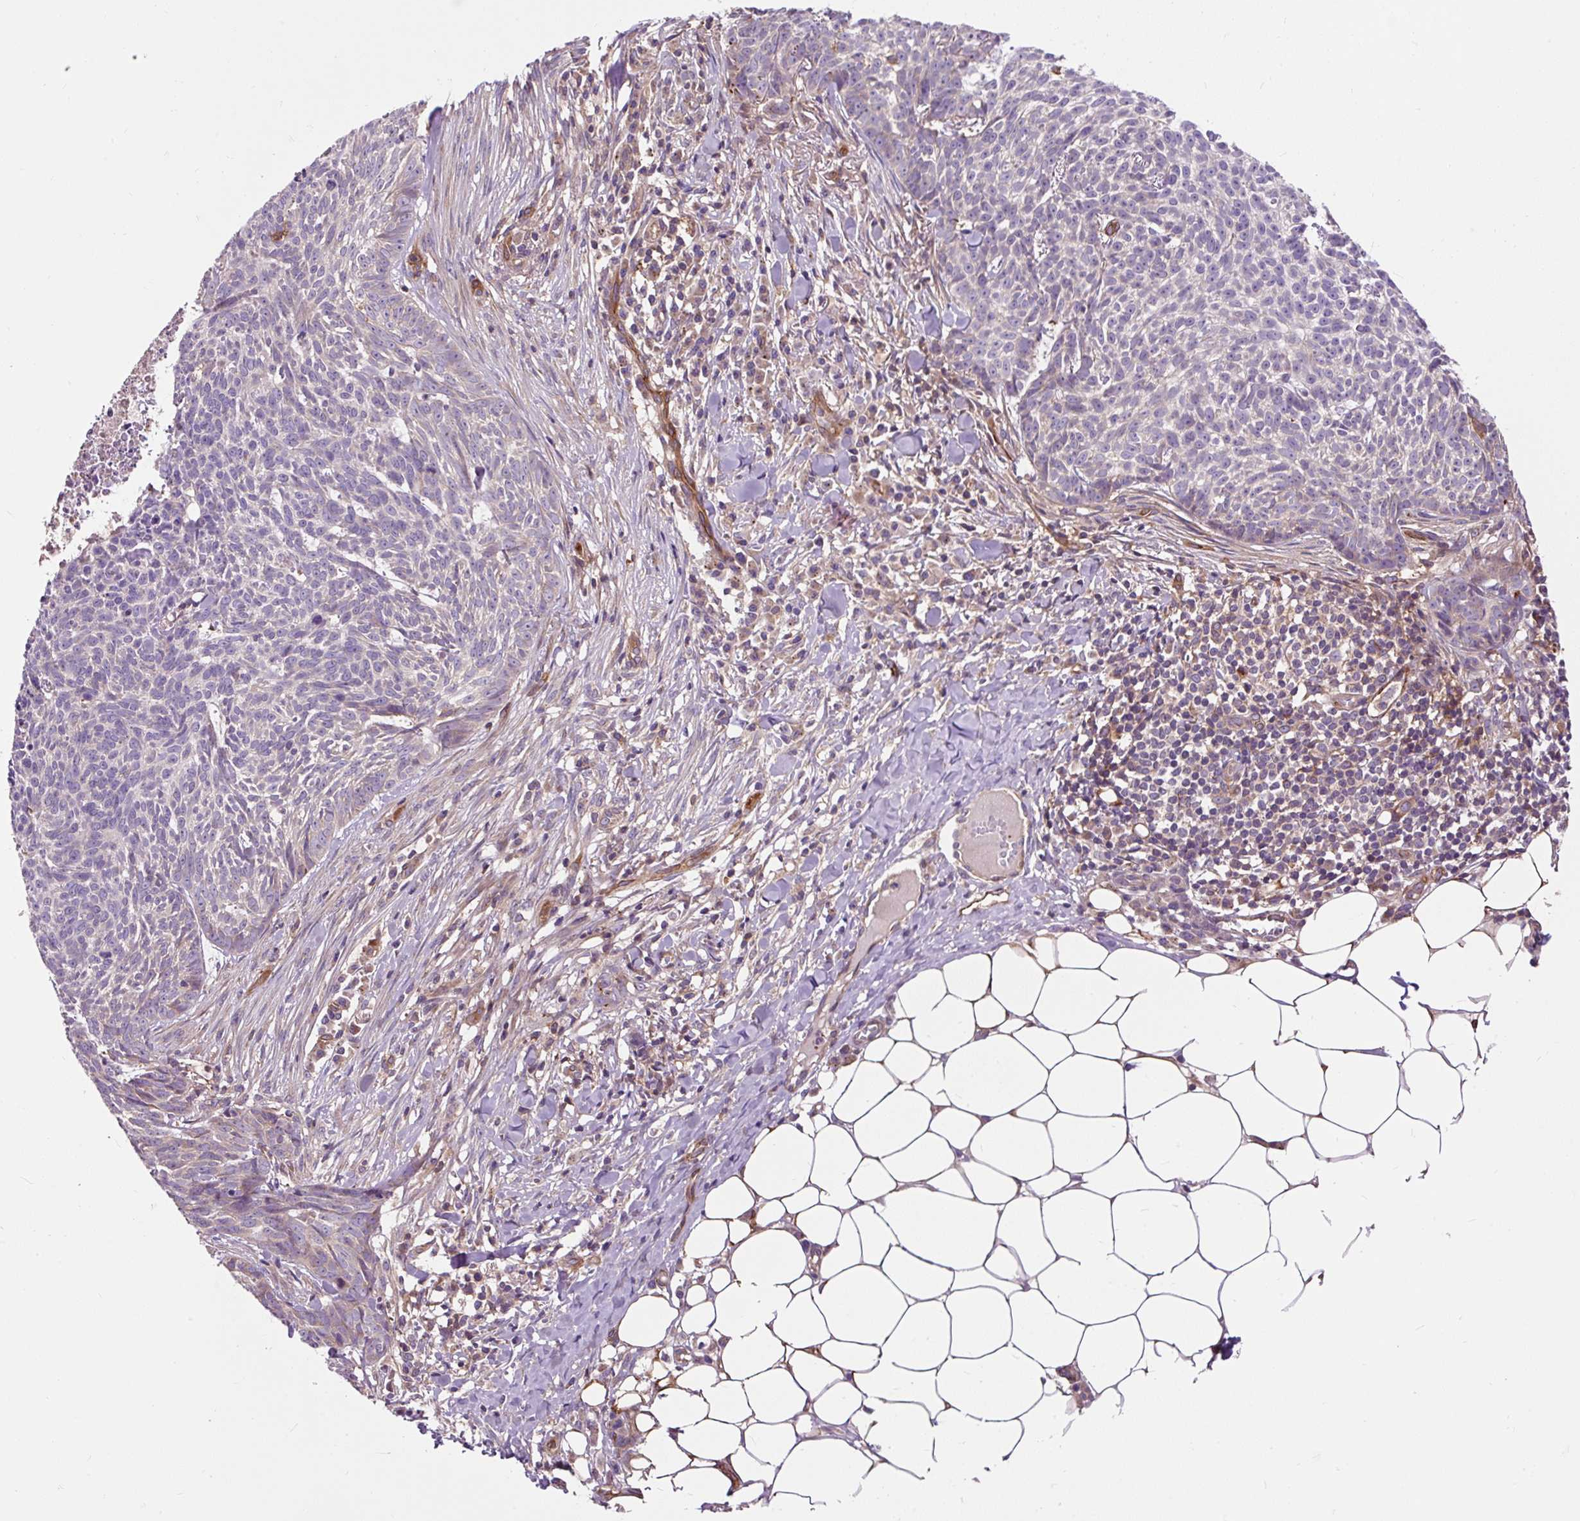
{"staining": {"intensity": "weak", "quantity": "<25%", "location": "cytoplasmic/membranous"}, "tissue": "skin cancer", "cell_type": "Tumor cells", "image_type": "cancer", "snomed": [{"axis": "morphology", "description": "Basal cell carcinoma"}, {"axis": "topography", "description": "Skin"}], "caption": "DAB (3,3'-diaminobenzidine) immunohistochemical staining of skin basal cell carcinoma demonstrates no significant positivity in tumor cells.", "gene": "PCDHGB3", "patient": {"sex": "female", "age": 93}}